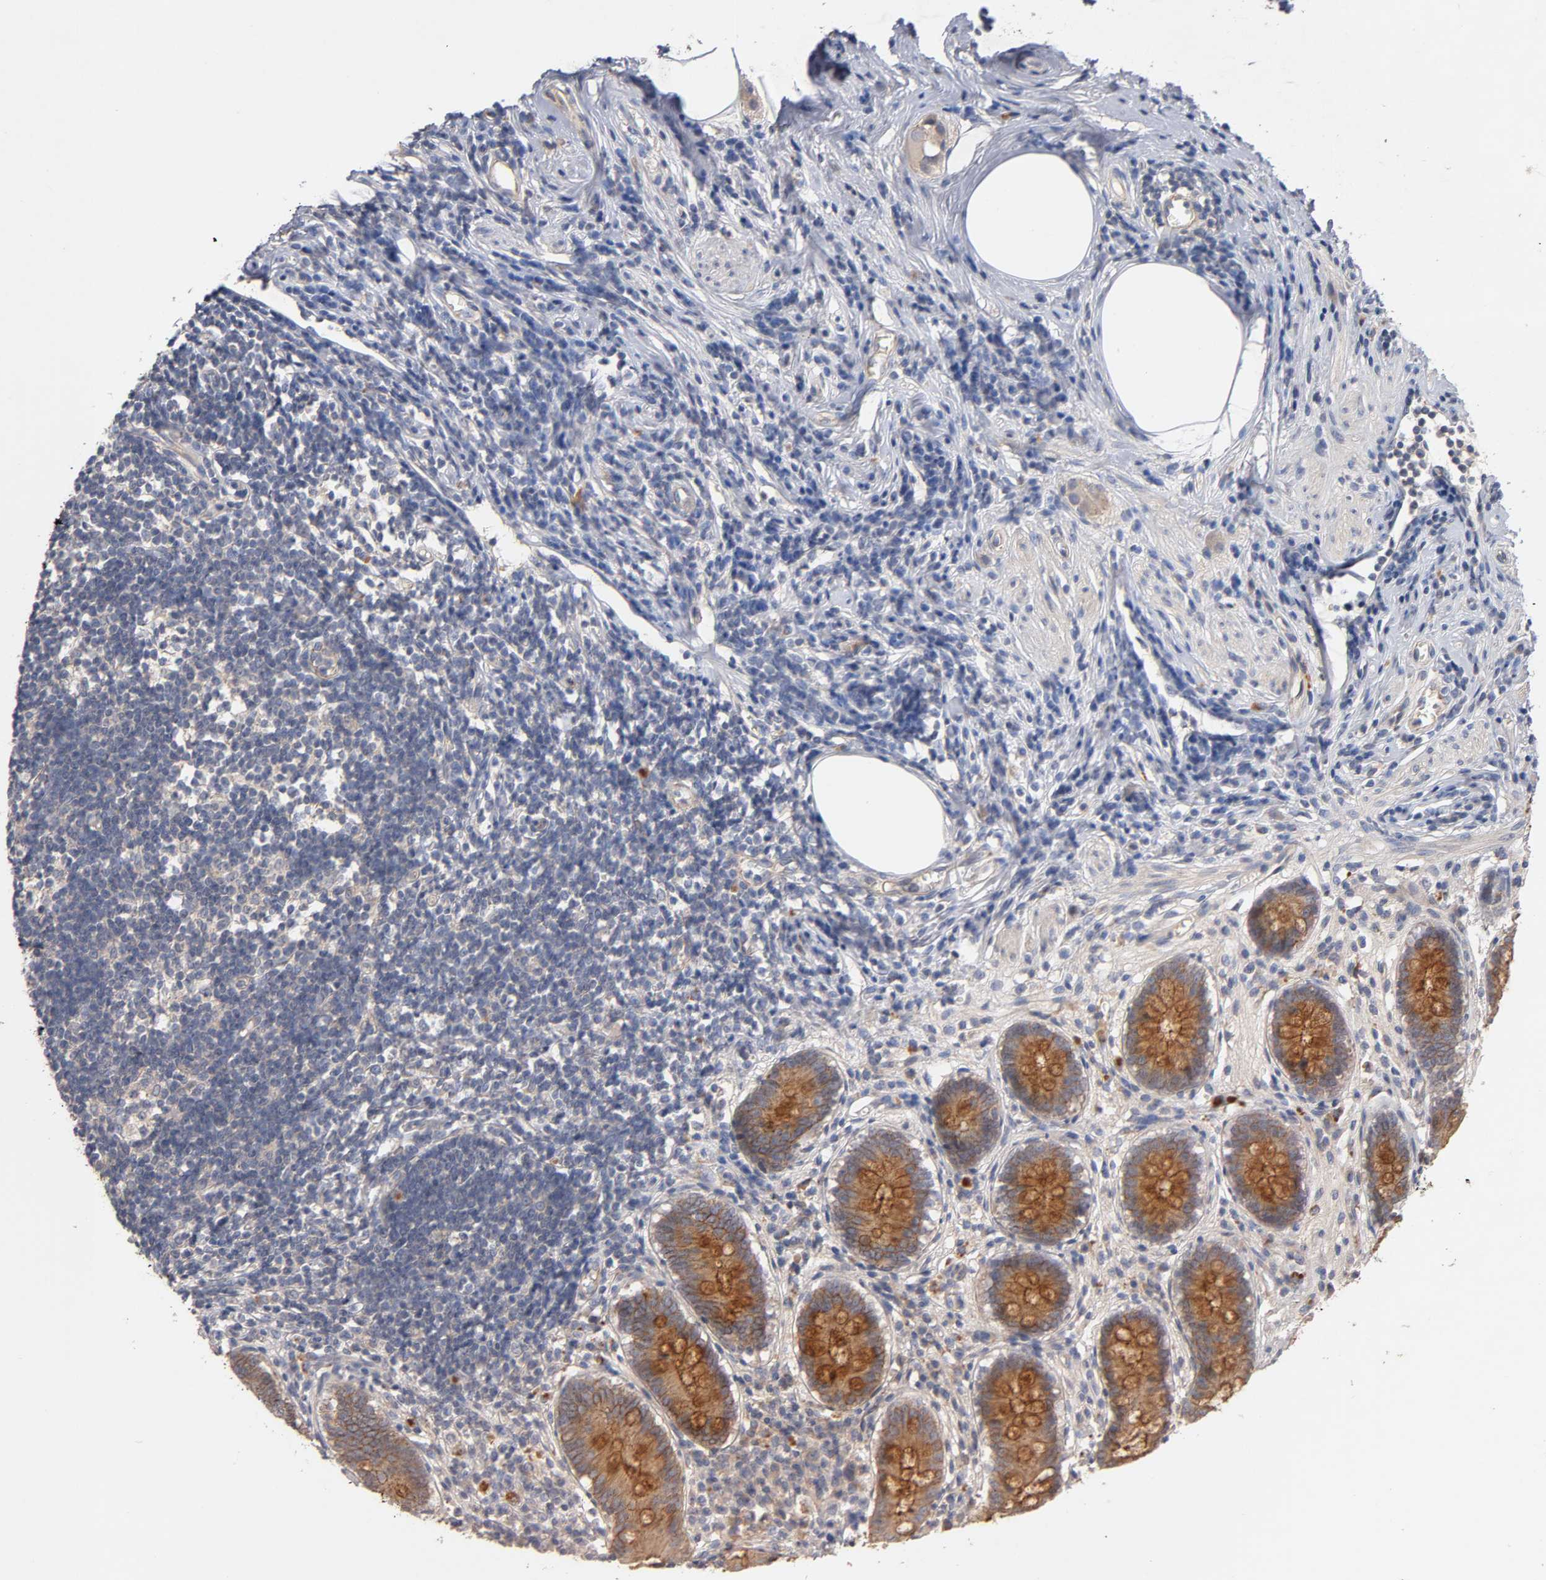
{"staining": {"intensity": "strong", "quantity": ">75%", "location": "cytoplasmic/membranous"}, "tissue": "appendix", "cell_type": "Glandular cells", "image_type": "normal", "snomed": [{"axis": "morphology", "description": "Normal tissue, NOS"}, {"axis": "topography", "description": "Appendix"}], "caption": "A high-resolution histopathology image shows immunohistochemistry staining of benign appendix, which exhibits strong cytoplasmic/membranous positivity in approximately >75% of glandular cells.", "gene": "PDZD11", "patient": {"sex": "female", "age": 50}}